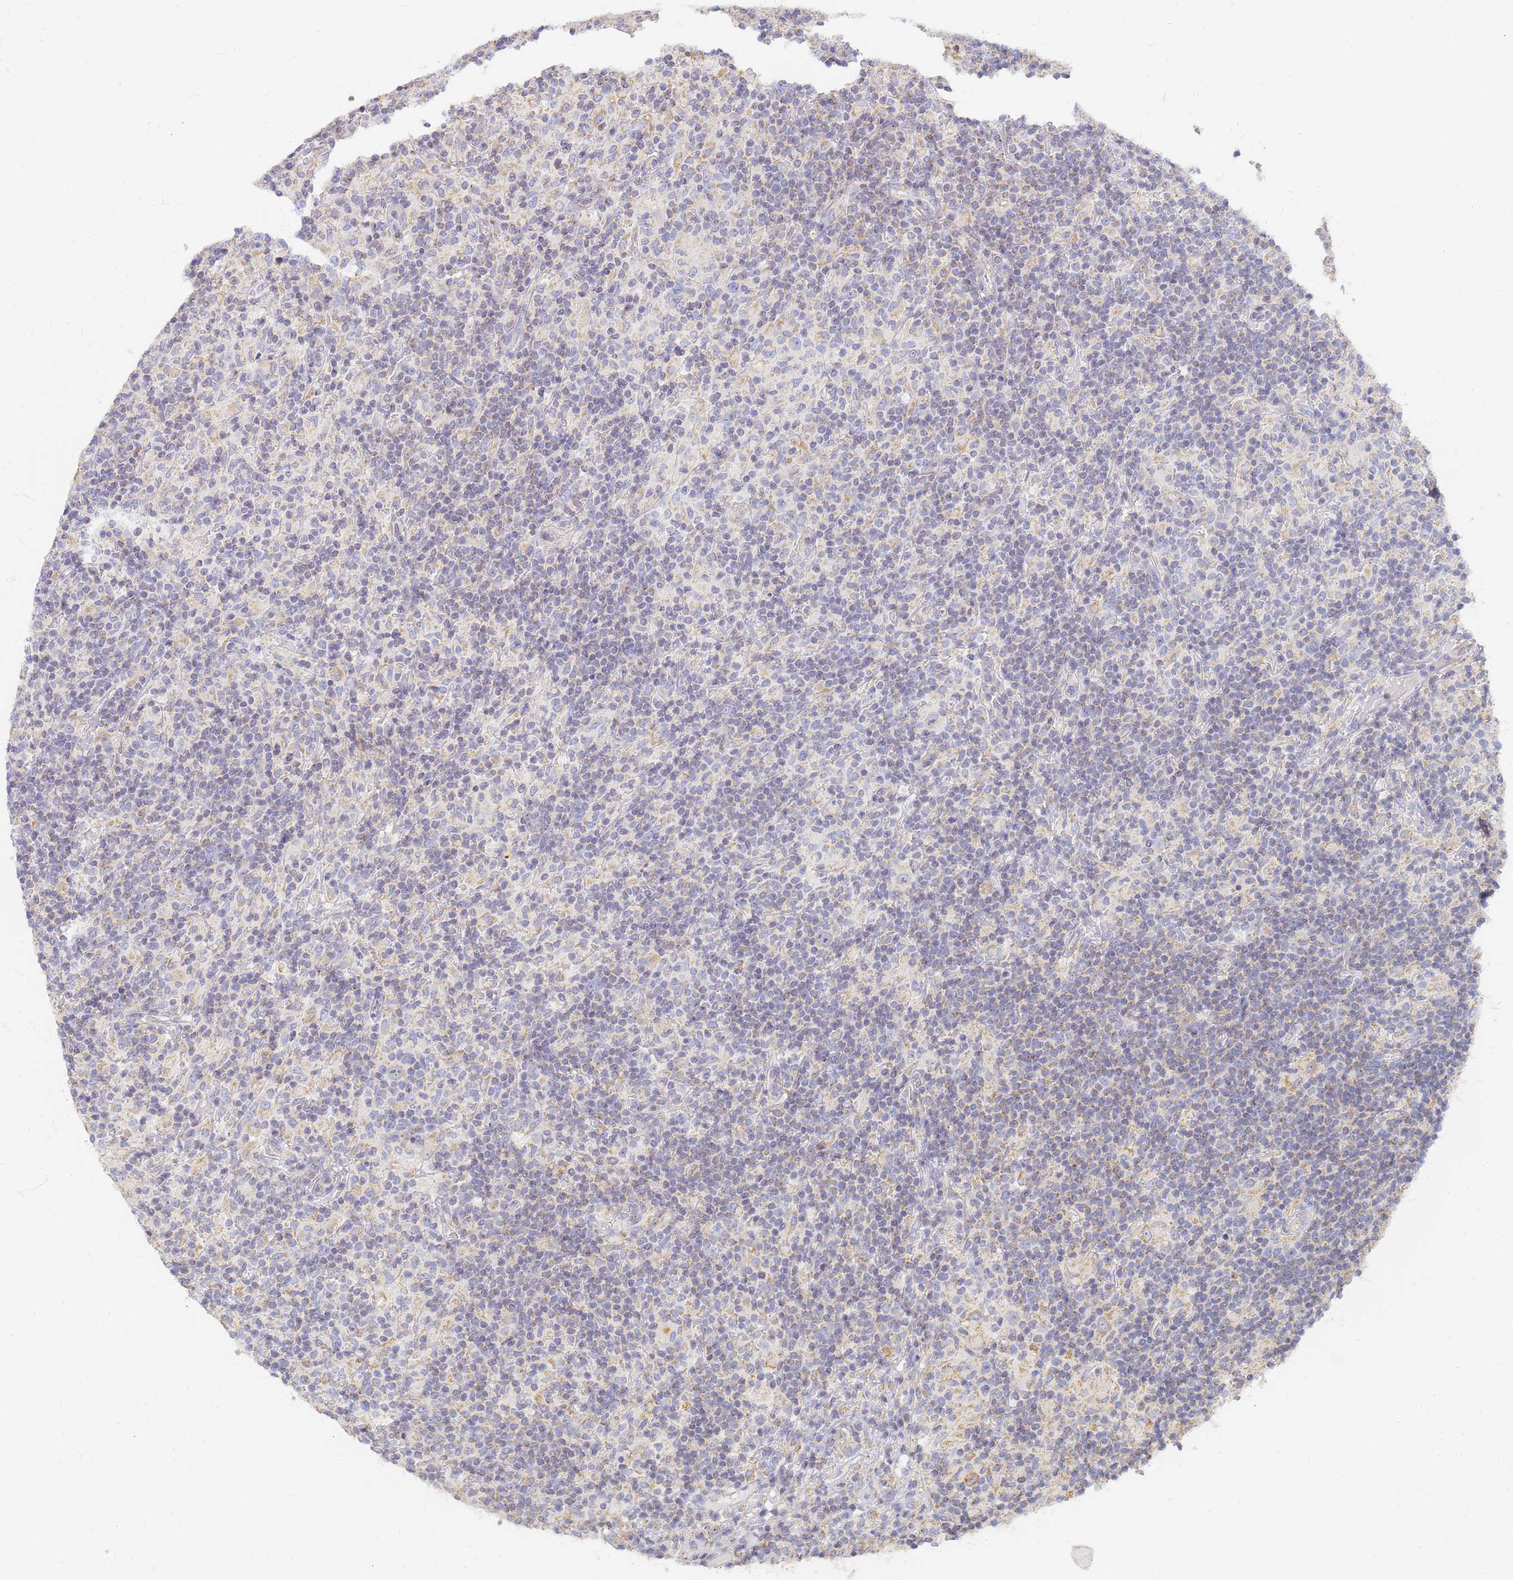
{"staining": {"intensity": "negative", "quantity": "none", "location": "none"}, "tissue": "lymphoma", "cell_type": "Tumor cells", "image_type": "cancer", "snomed": [{"axis": "morphology", "description": "Hodgkin's disease, NOS"}, {"axis": "topography", "description": "Lymph node"}], "caption": "High magnification brightfield microscopy of Hodgkin's disease stained with DAB (brown) and counterstained with hematoxylin (blue): tumor cells show no significant expression.", "gene": "UTP23", "patient": {"sex": "male", "age": 70}}